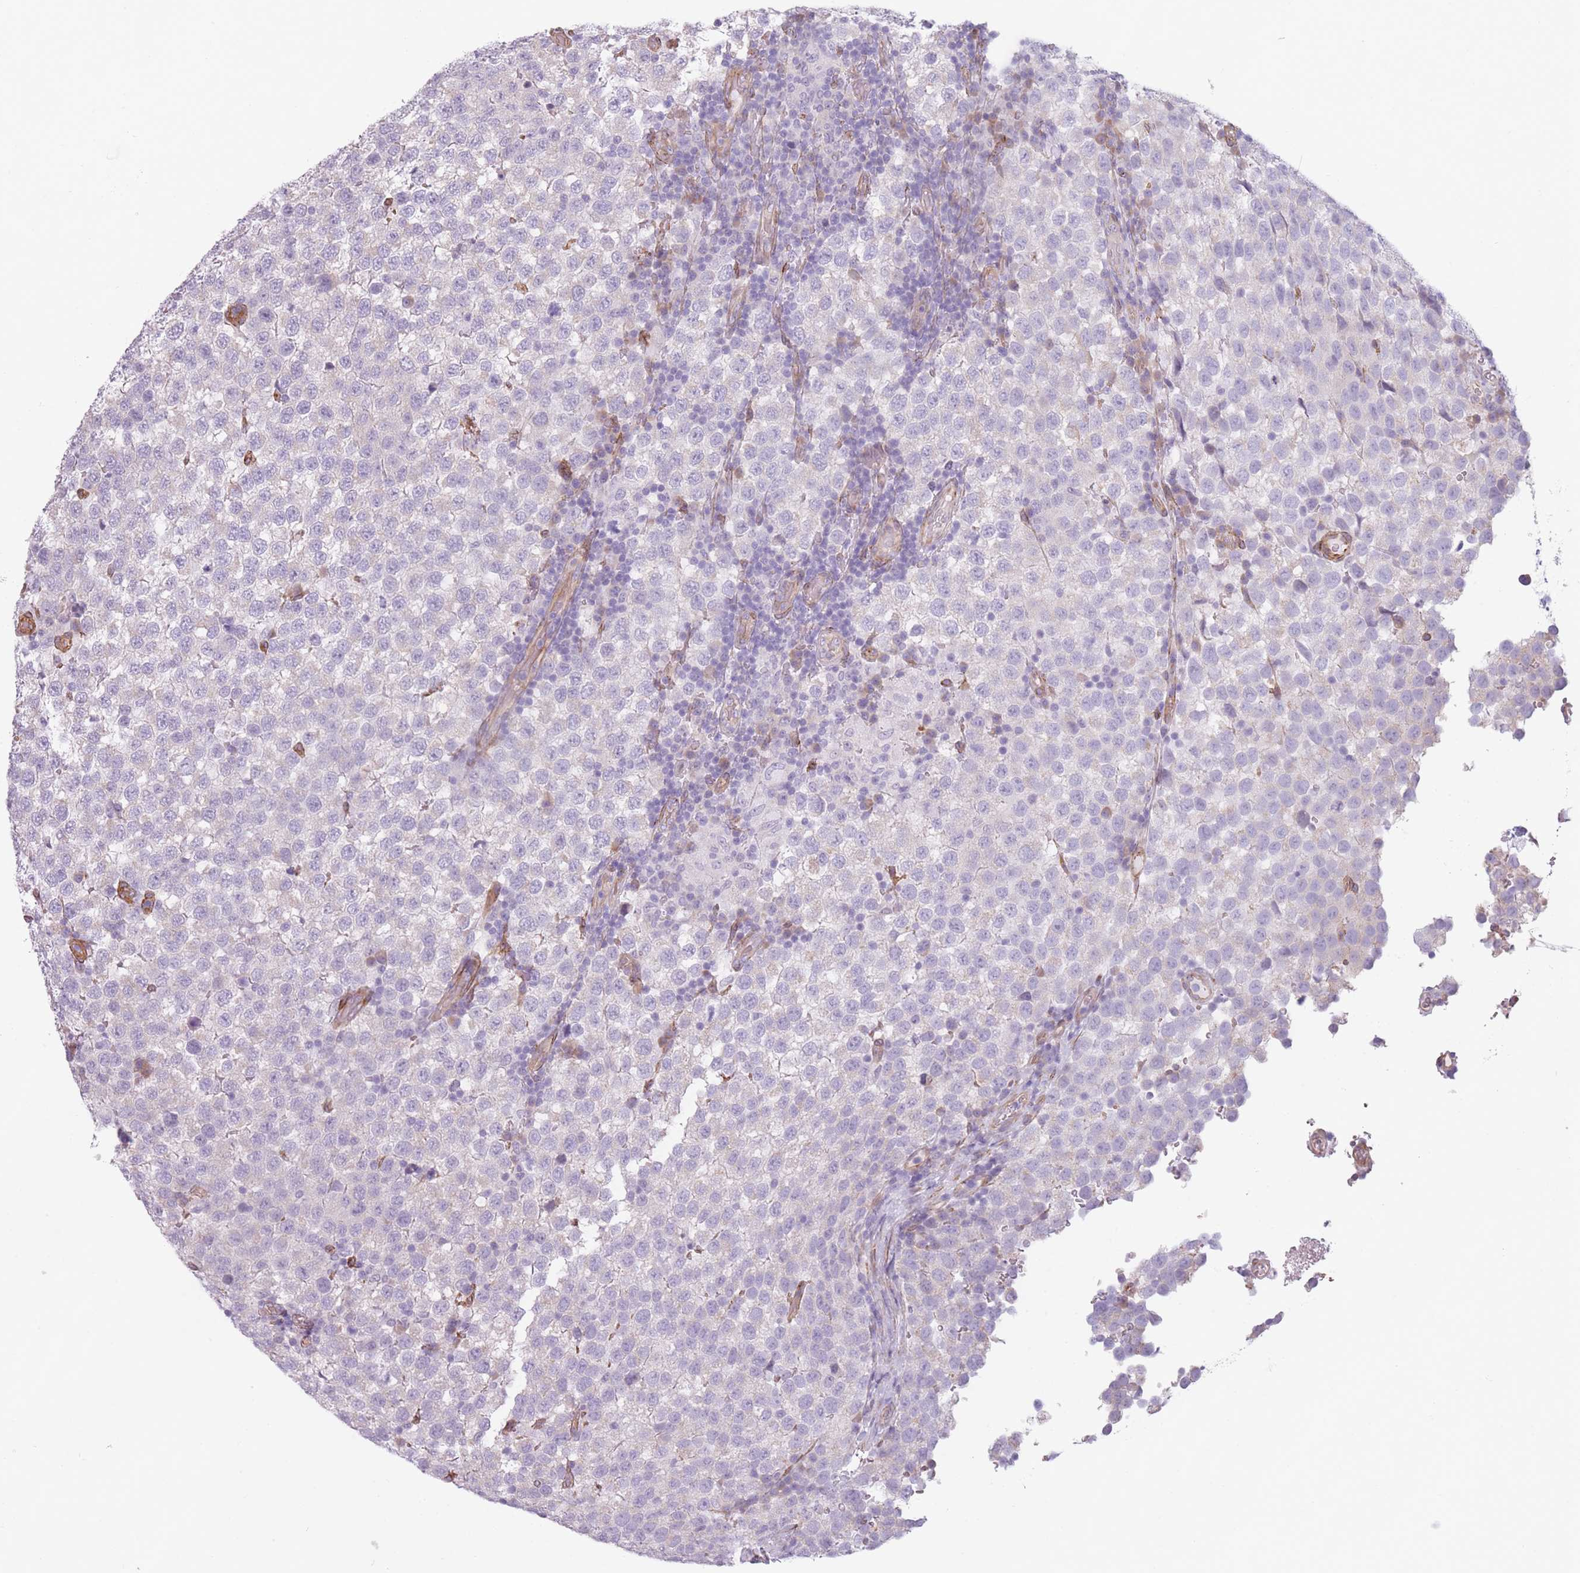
{"staining": {"intensity": "negative", "quantity": "none", "location": "none"}, "tissue": "testis cancer", "cell_type": "Tumor cells", "image_type": "cancer", "snomed": [{"axis": "morphology", "description": "Seminoma, NOS"}, {"axis": "topography", "description": "Testis"}], "caption": "IHC histopathology image of testis seminoma stained for a protein (brown), which exhibits no staining in tumor cells. Nuclei are stained in blue.", "gene": "OR6B3", "patient": {"sex": "male", "age": 34}}